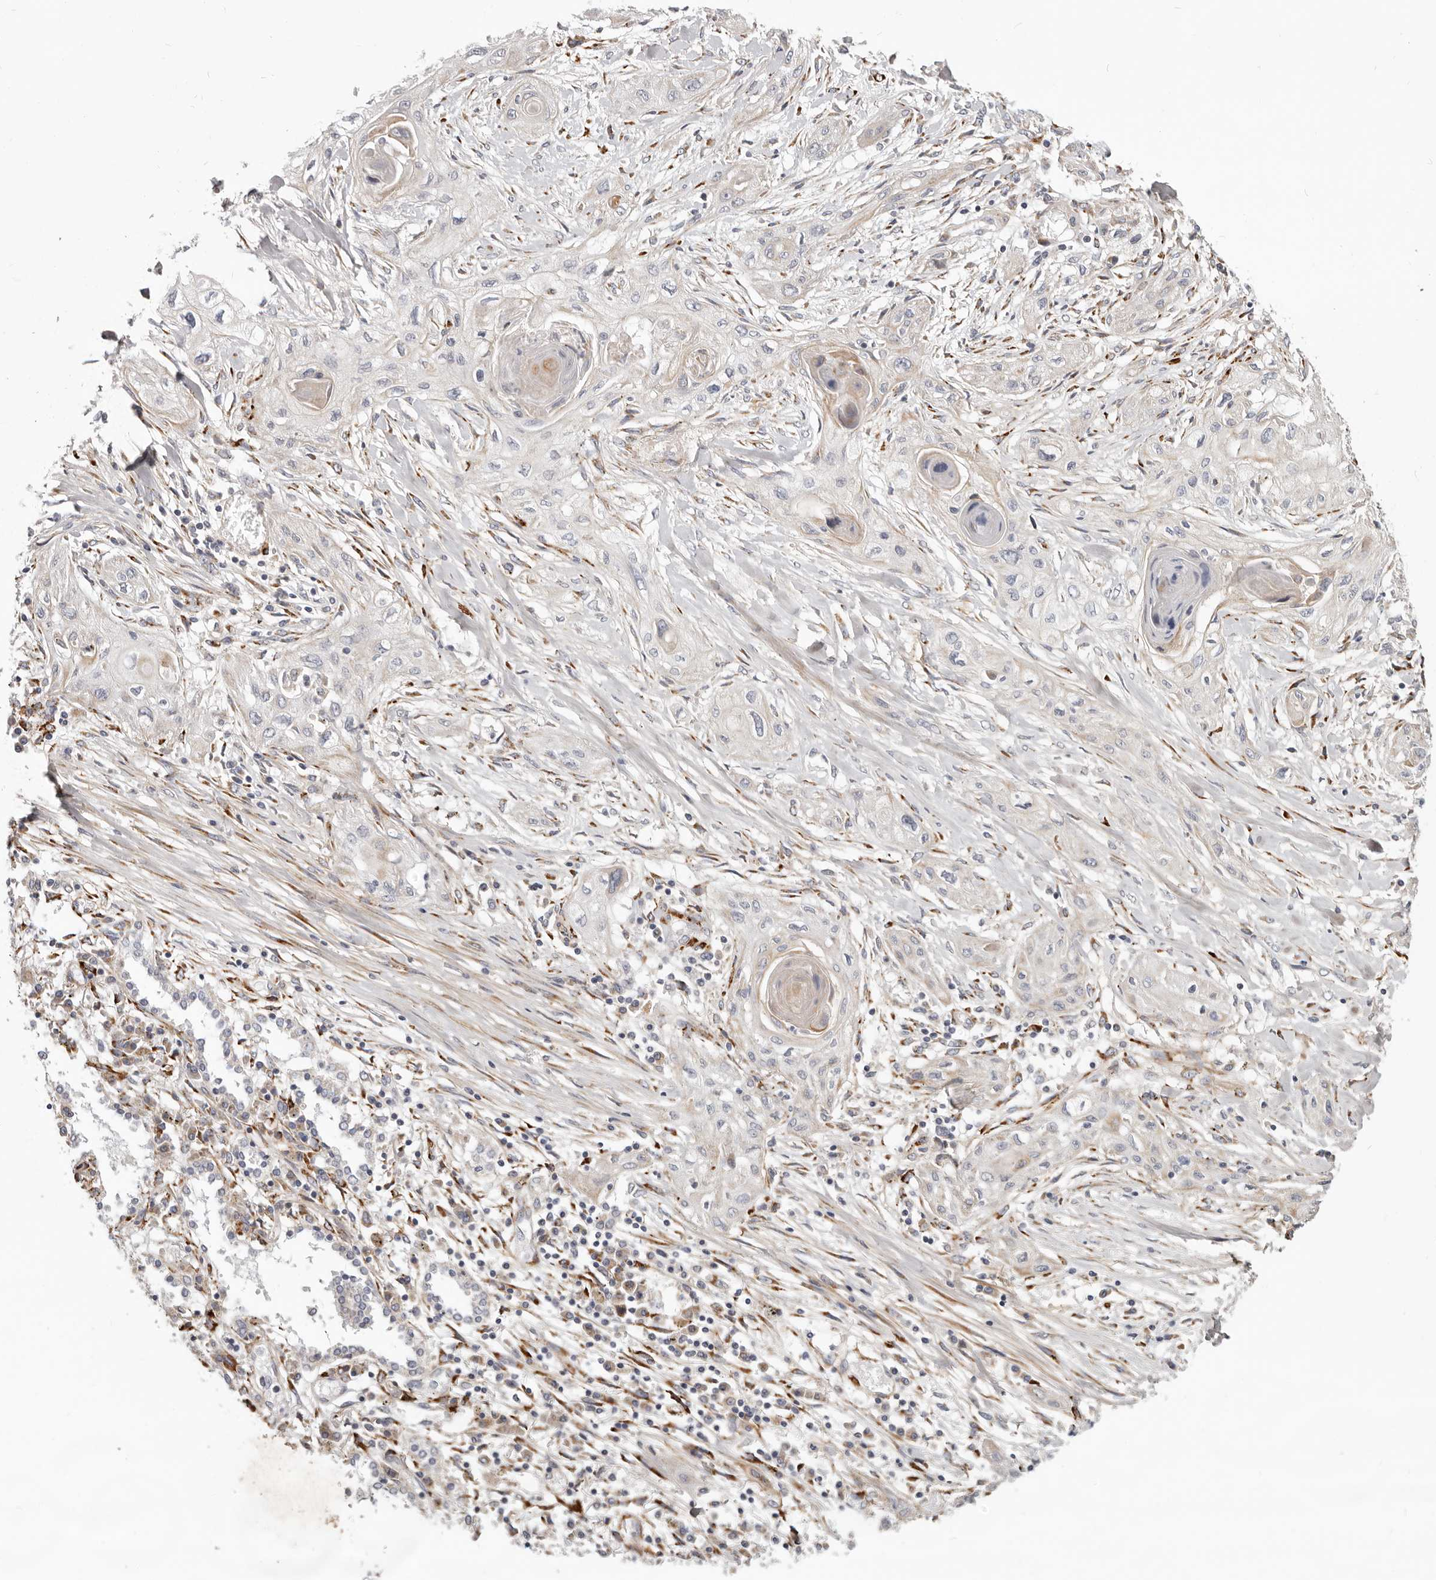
{"staining": {"intensity": "negative", "quantity": "none", "location": "none"}, "tissue": "lung cancer", "cell_type": "Tumor cells", "image_type": "cancer", "snomed": [{"axis": "morphology", "description": "Squamous cell carcinoma, NOS"}, {"axis": "topography", "description": "Lung"}], "caption": "Immunohistochemistry of squamous cell carcinoma (lung) displays no expression in tumor cells.", "gene": "MRPS10", "patient": {"sex": "female", "age": 47}}